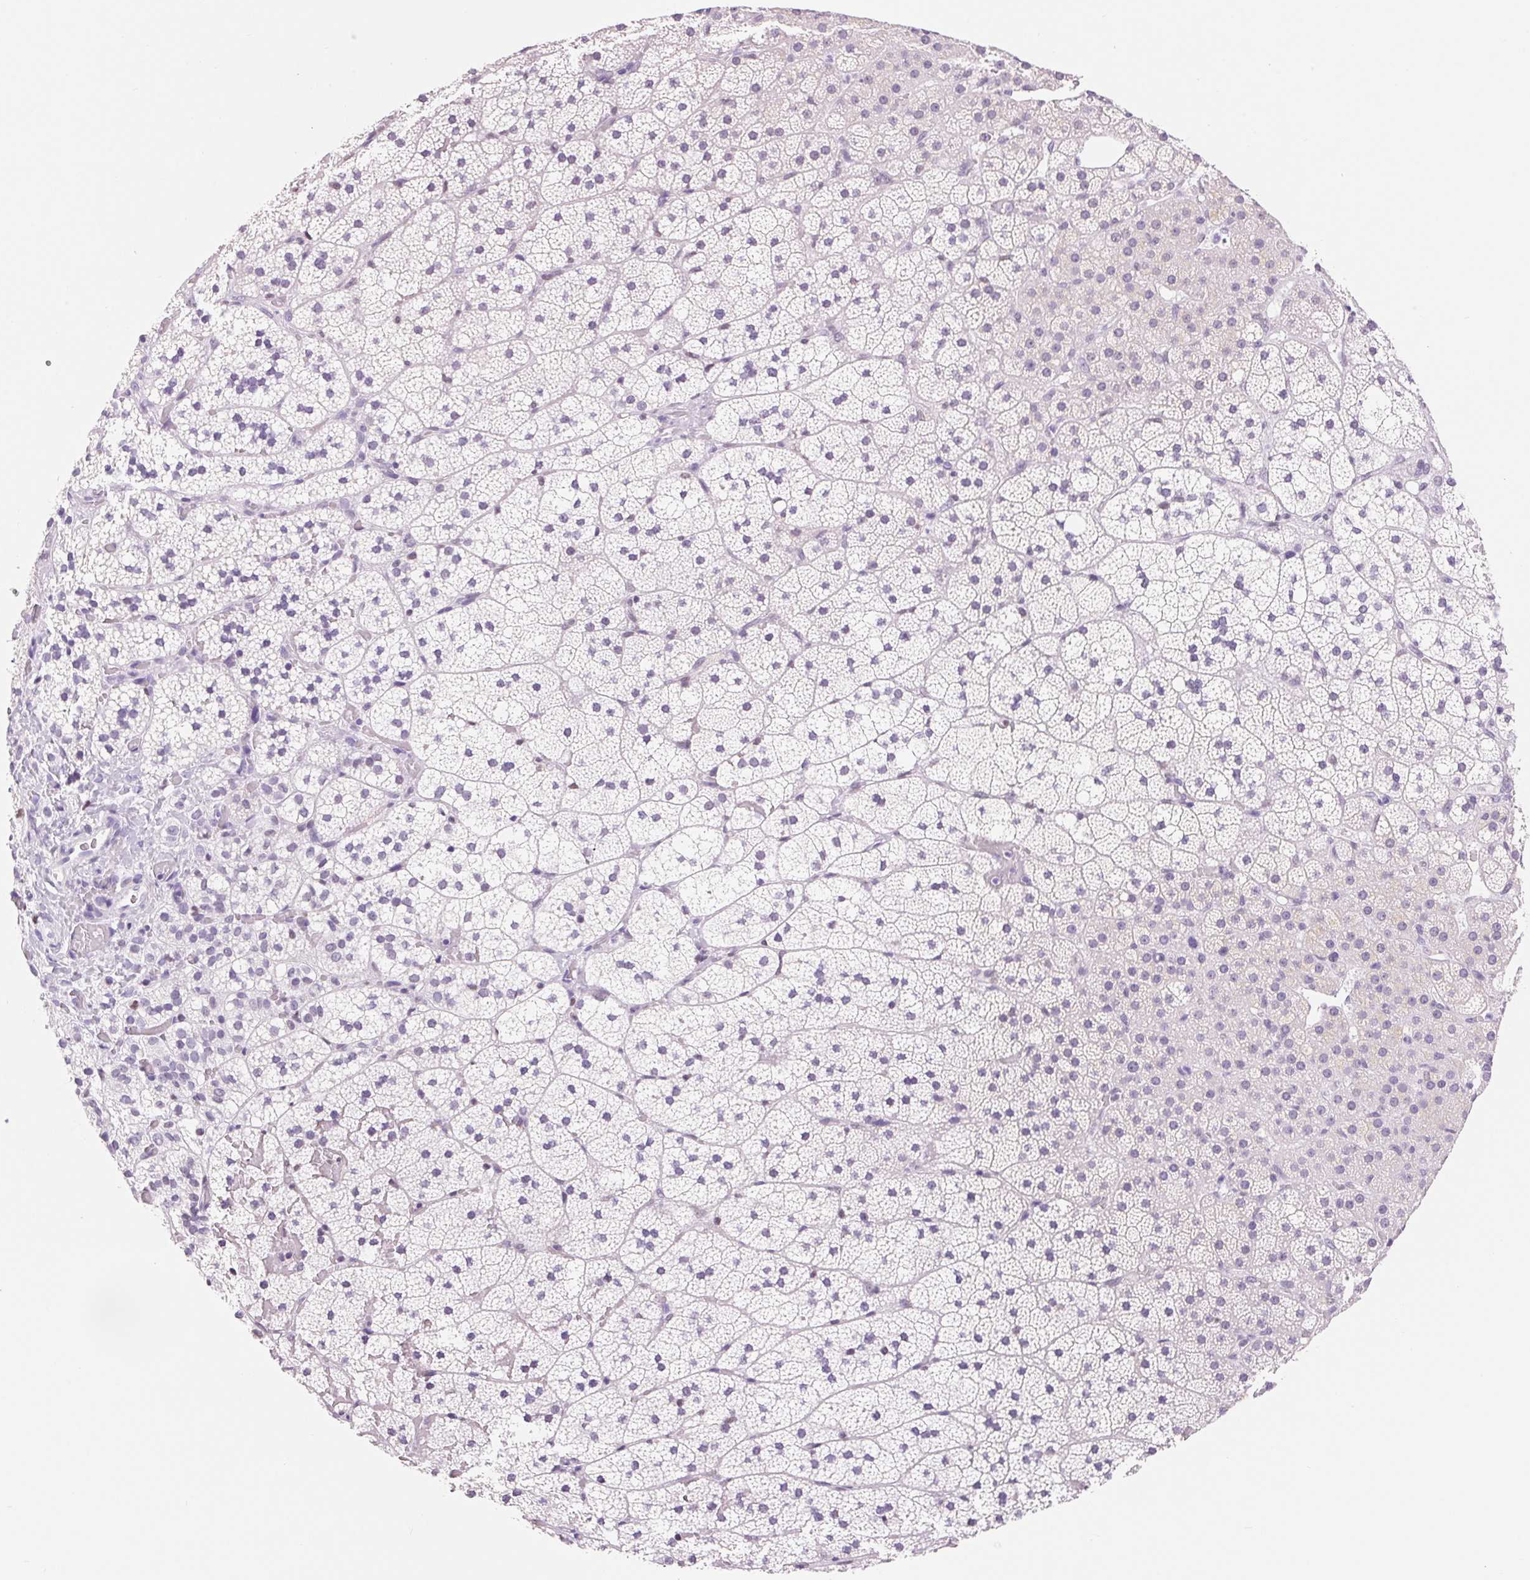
{"staining": {"intensity": "negative", "quantity": "none", "location": "none"}, "tissue": "adrenal gland", "cell_type": "Glandular cells", "image_type": "normal", "snomed": [{"axis": "morphology", "description": "Normal tissue, NOS"}, {"axis": "topography", "description": "Adrenal gland"}], "caption": "High power microscopy photomicrograph of an immunohistochemistry histopathology image of normal adrenal gland, revealing no significant positivity in glandular cells.", "gene": "ASGR2", "patient": {"sex": "male", "age": 53}}